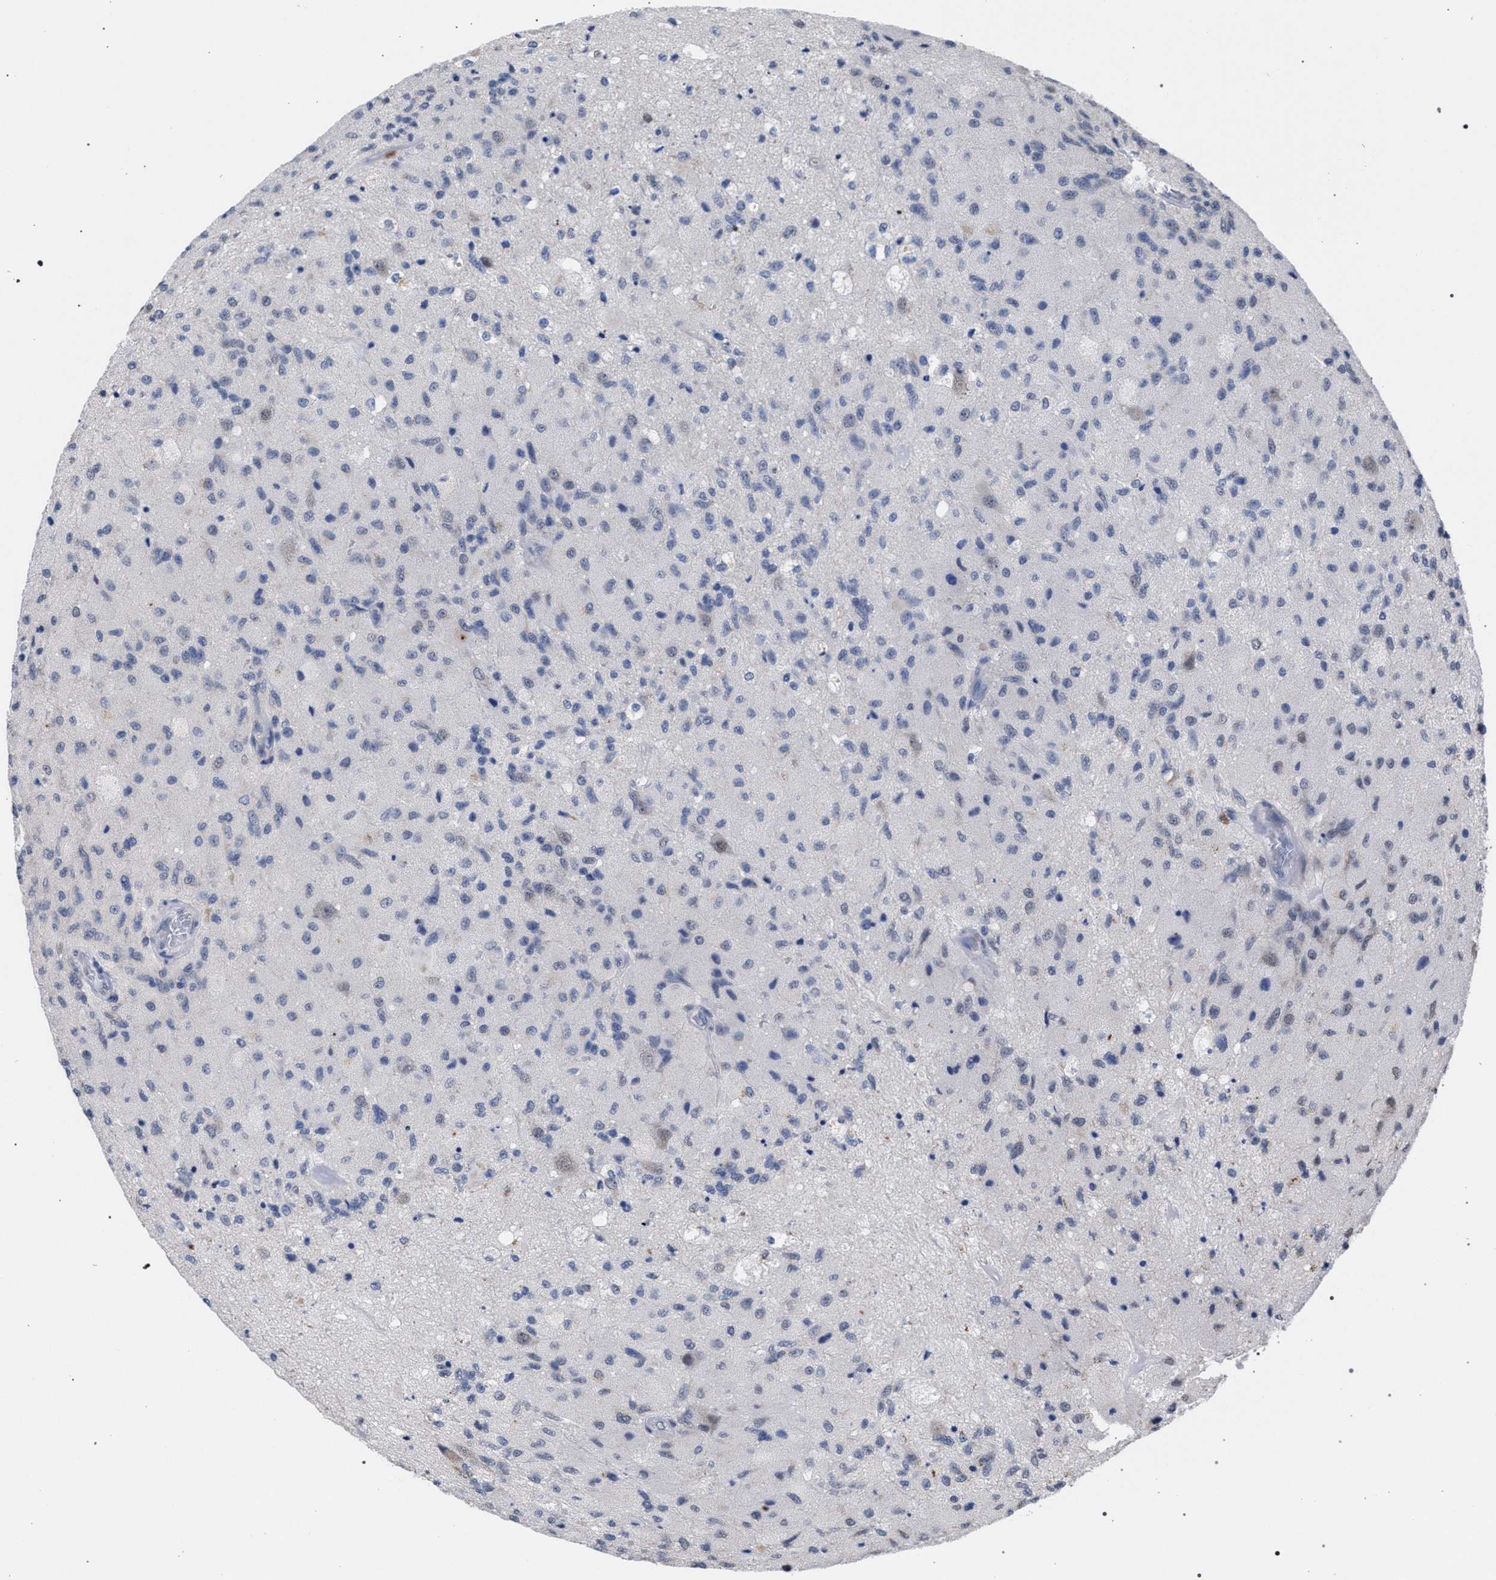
{"staining": {"intensity": "weak", "quantity": "<25%", "location": "cytoplasmic/membranous"}, "tissue": "glioma", "cell_type": "Tumor cells", "image_type": "cancer", "snomed": [{"axis": "morphology", "description": "Normal tissue, NOS"}, {"axis": "morphology", "description": "Glioma, malignant, High grade"}, {"axis": "topography", "description": "Cerebral cortex"}], "caption": "High power microscopy micrograph of an immunohistochemistry (IHC) photomicrograph of malignant glioma (high-grade), revealing no significant expression in tumor cells.", "gene": "GOLGA2", "patient": {"sex": "male", "age": 77}}